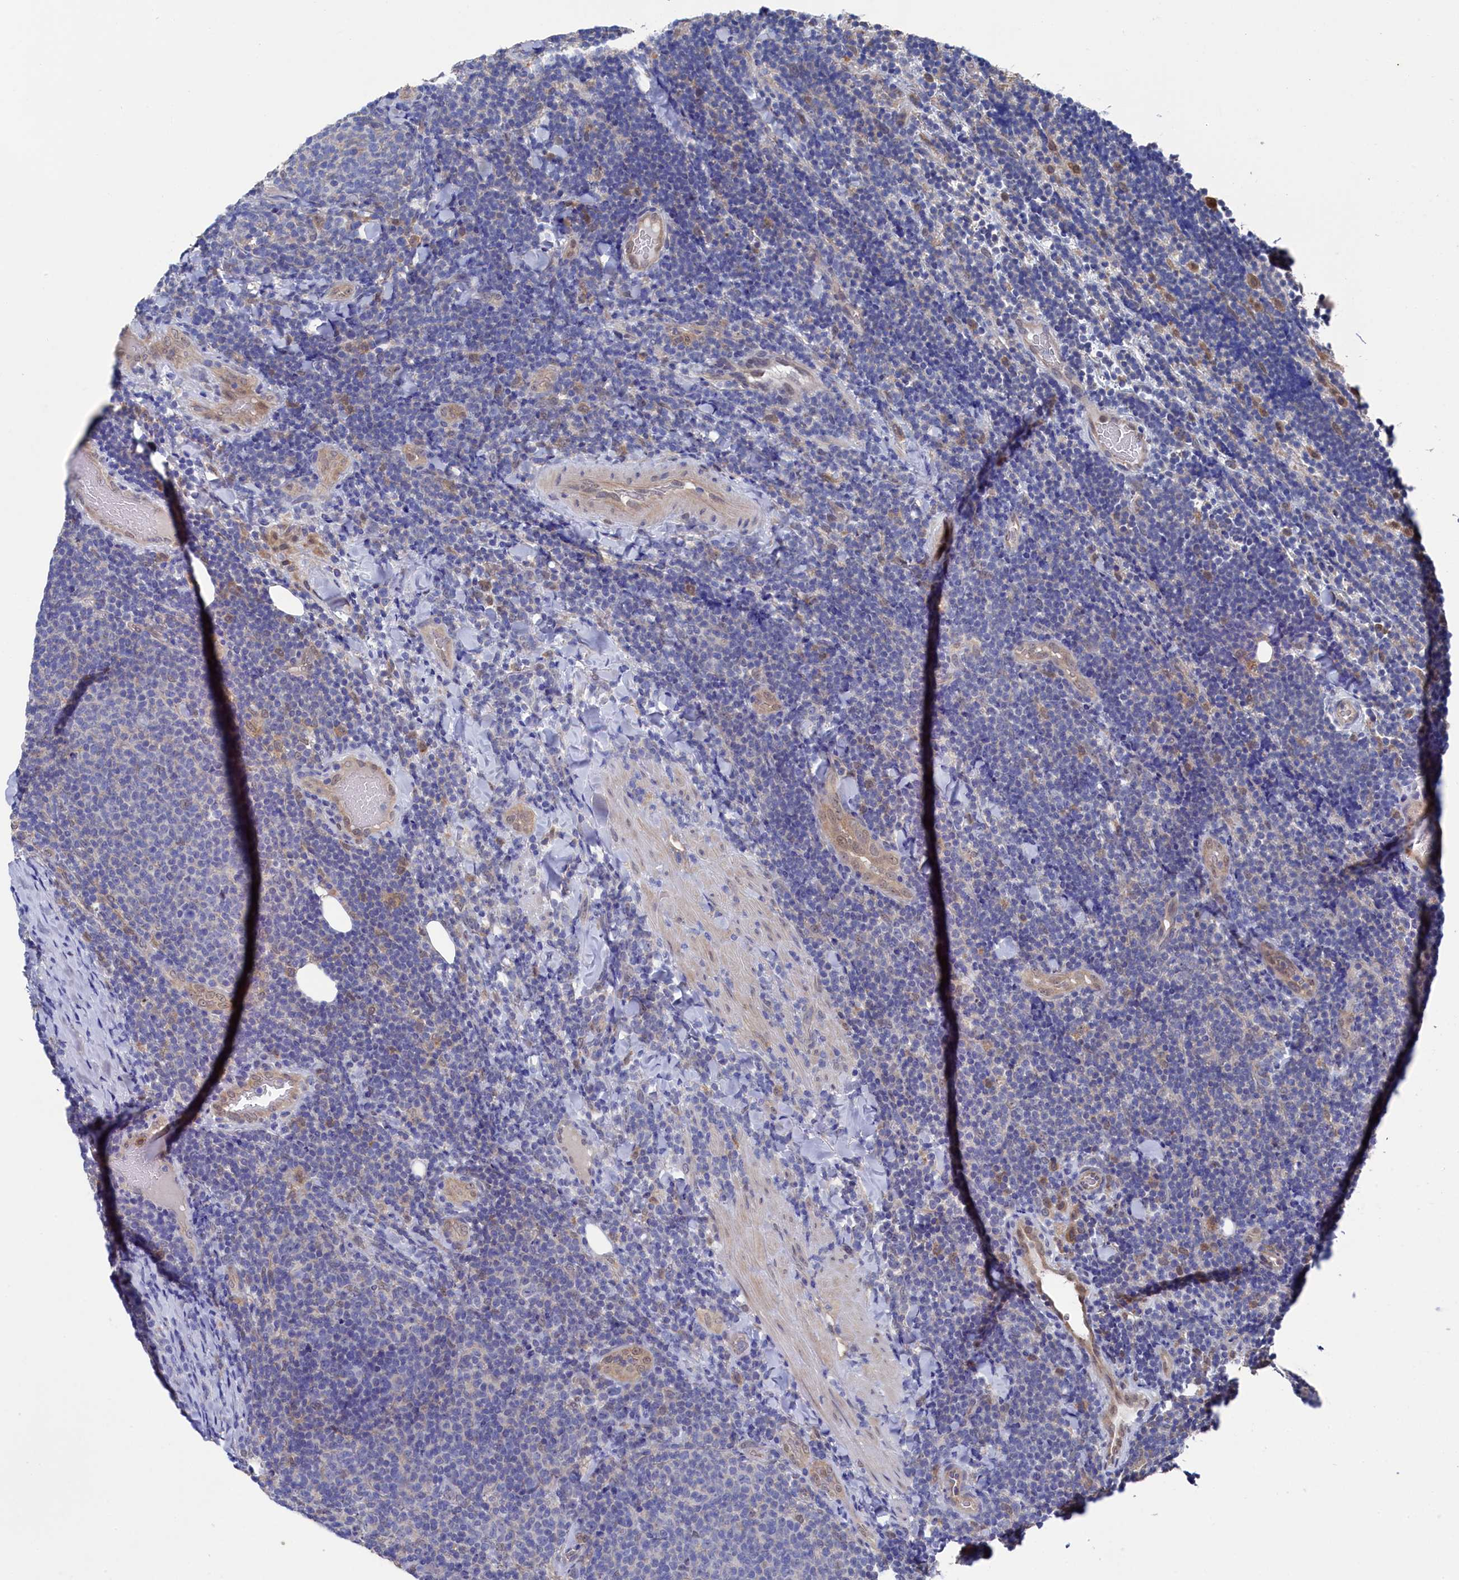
{"staining": {"intensity": "negative", "quantity": "none", "location": "none"}, "tissue": "lymphoma", "cell_type": "Tumor cells", "image_type": "cancer", "snomed": [{"axis": "morphology", "description": "Malignant lymphoma, non-Hodgkin's type, Low grade"}, {"axis": "topography", "description": "Lymph node"}], "caption": "This image is of low-grade malignant lymphoma, non-Hodgkin's type stained with IHC to label a protein in brown with the nuclei are counter-stained blue. There is no staining in tumor cells.", "gene": "RNH1", "patient": {"sex": "male", "age": 66}}